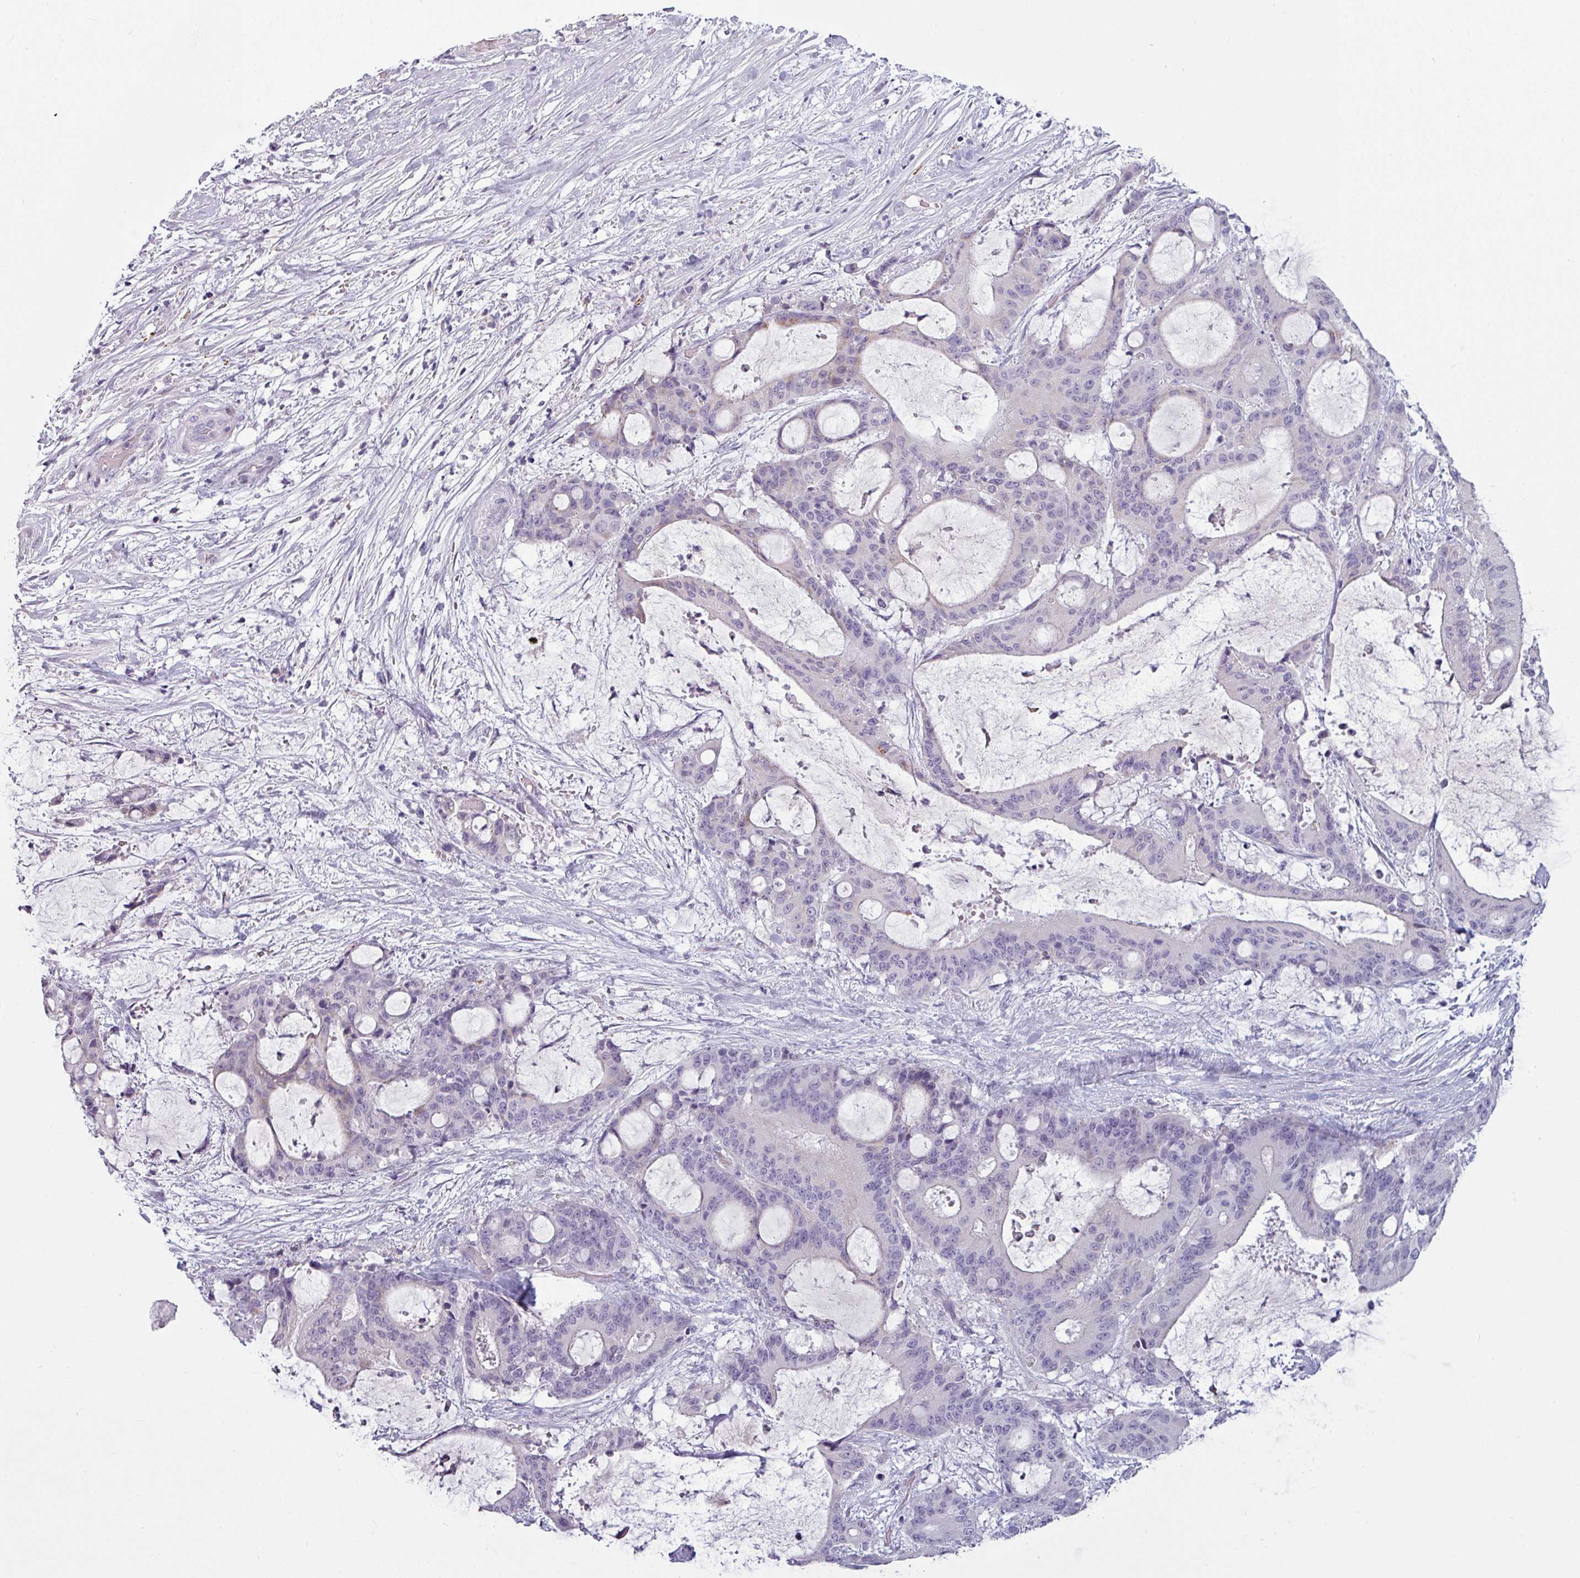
{"staining": {"intensity": "negative", "quantity": "none", "location": "none"}, "tissue": "liver cancer", "cell_type": "Tumor cells", "image_type": "cancer", "snomed": [{"axis": "morphology", "description": "Normal tissue, NOS"}, {"axis": "morphology", "description": "Cholangiocarcinoma"}, {"axis": "topography", "description": "Liver"}, {"axis": "topography", "description": "Peripheral nerve tissue"}], "caption": "This is an immunohistochemistry photomicrograph of liver cancer (cholangiocarcinoma). There is no expression in tumor cells.", "gene": "SLC26A9", "patient": {"sex": "female", "age": 73}}